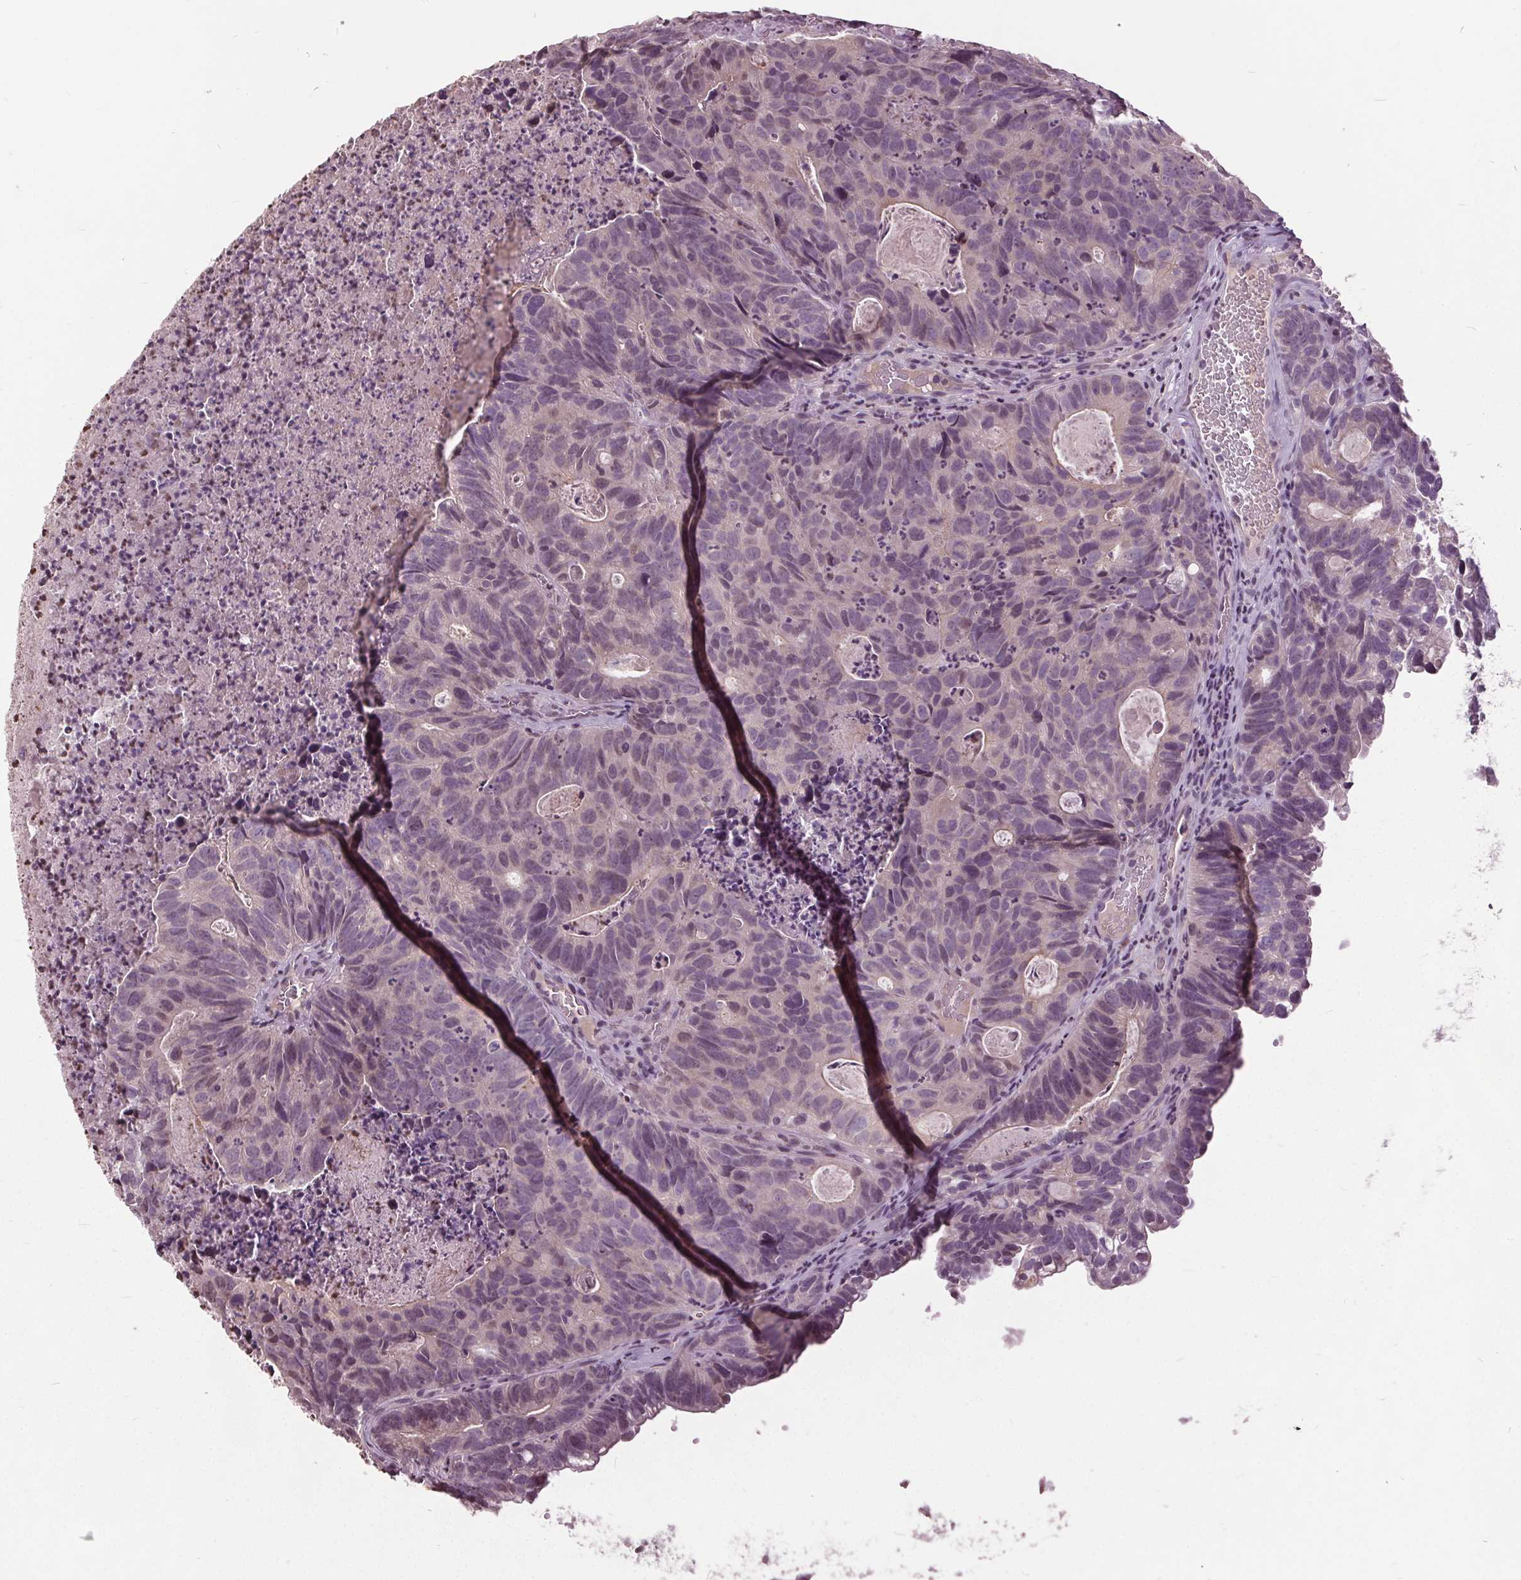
{"staining": {"intensity": "negative", "quantity": "none", "location": "none"}, "tissue": "head and neck cancer", "cell_type": "Tumor cells", "image_type": "cancer", "snomed": [{"axis": "morphology", "description": "Adenocarcinoma, NOS"}, {"axis": "topography", "description": "Head-Neck"}], "caption": "This is an IHC image of head and neck adenocarcinoma. There is no expression in tumor cells.", "gene": "CXCL16", "patient": {"sex": "male", "age": 62}}